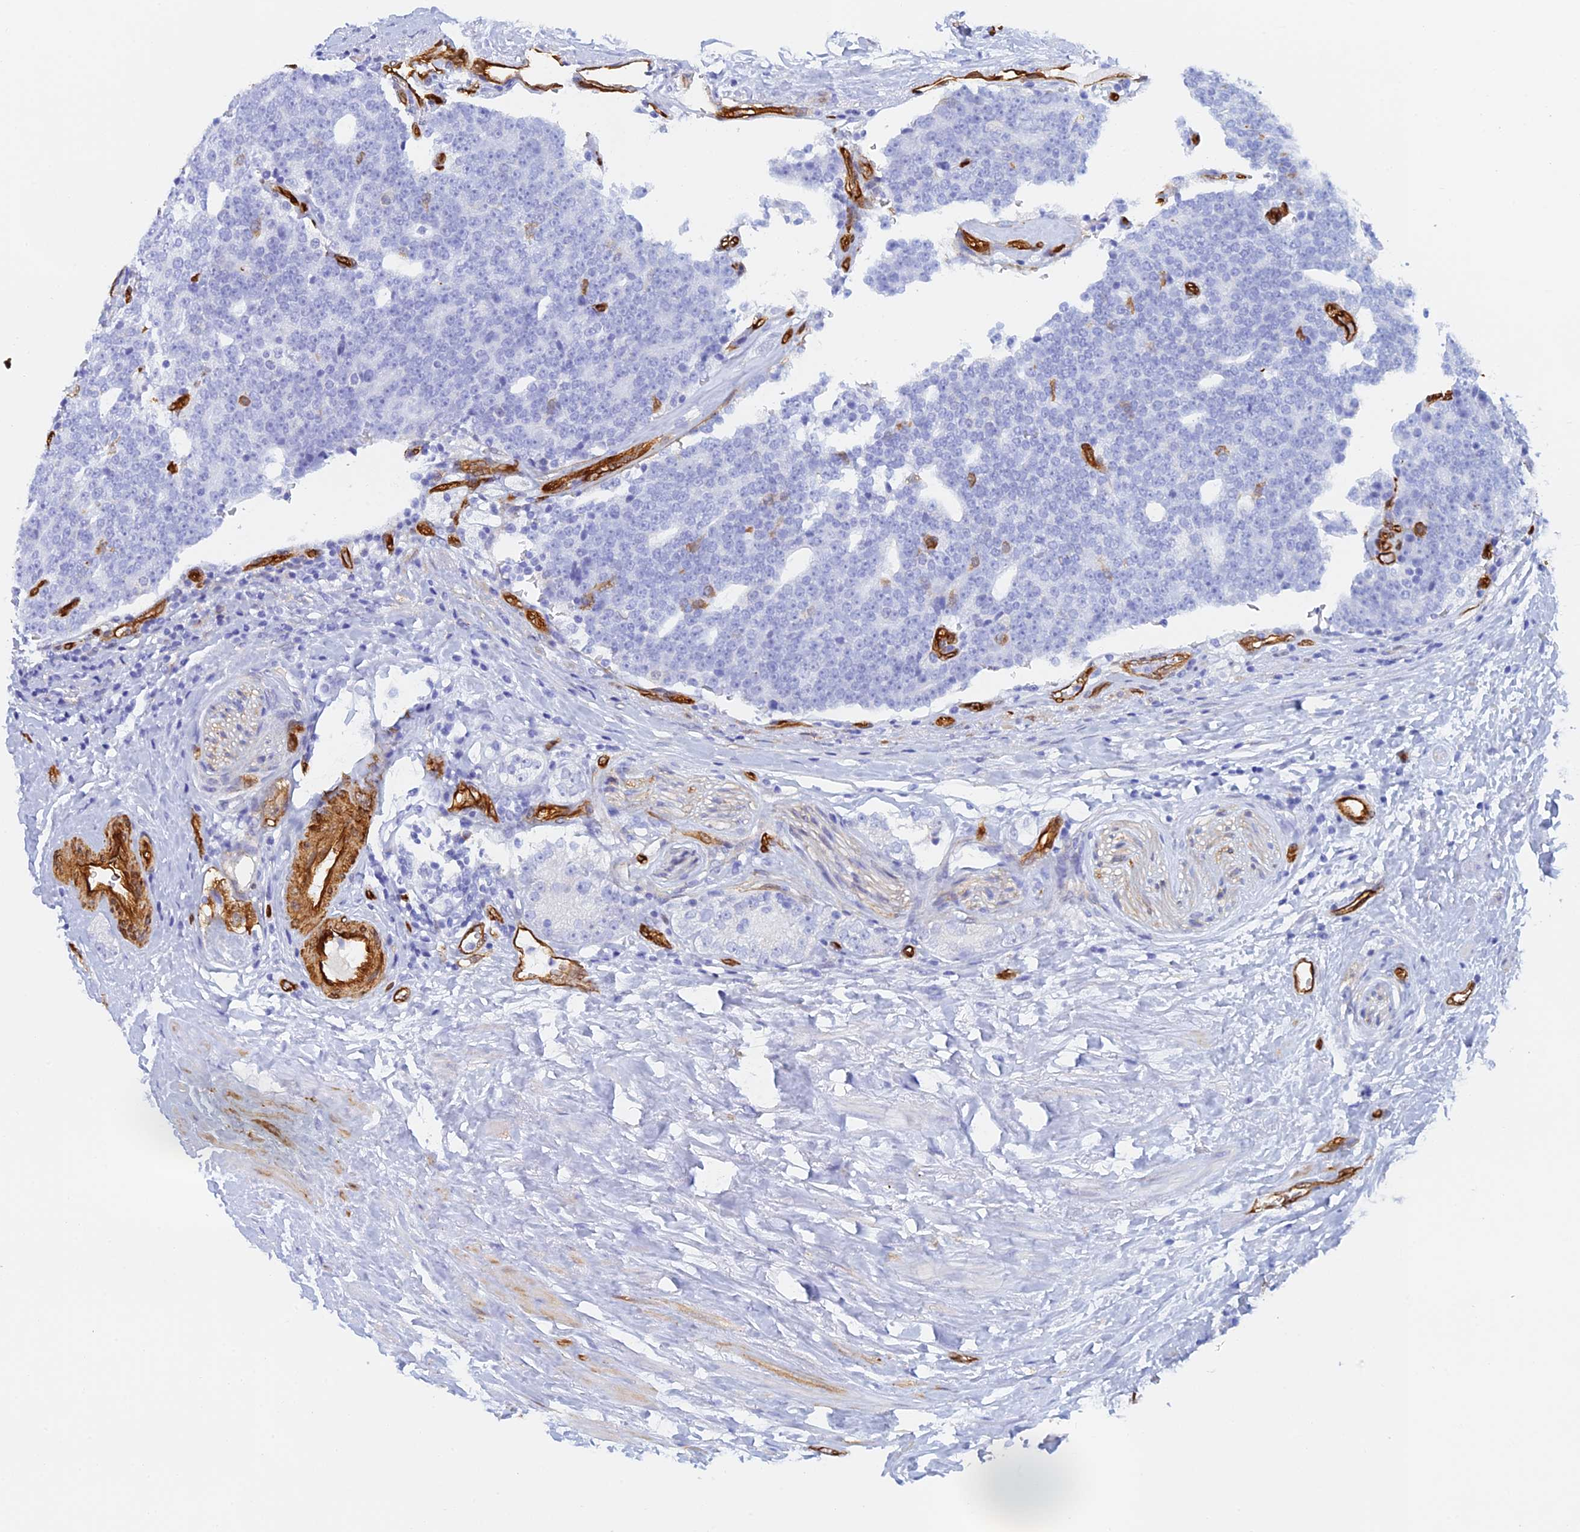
{"staining": {"intensity": "negative", "quantity": "none", "location": "none"}, "tissue": "prostate cancer", "cell_type": "Tumor cells", "image_type": "cancer", "snomed": [{"axis": "morphology", "description": "Adenocarcinoma, High grade"}, {"axis": "topography", "description": "Prostate"}], "caption": "Prostate cancer was stained to show a protein in brown. There is no significant positivity in tumor cells. (Immunohistochemistry, brightfield microscopy, high magnification).", "gene": "CRIP2", "patient": {"sex": "male", "age": 56}}